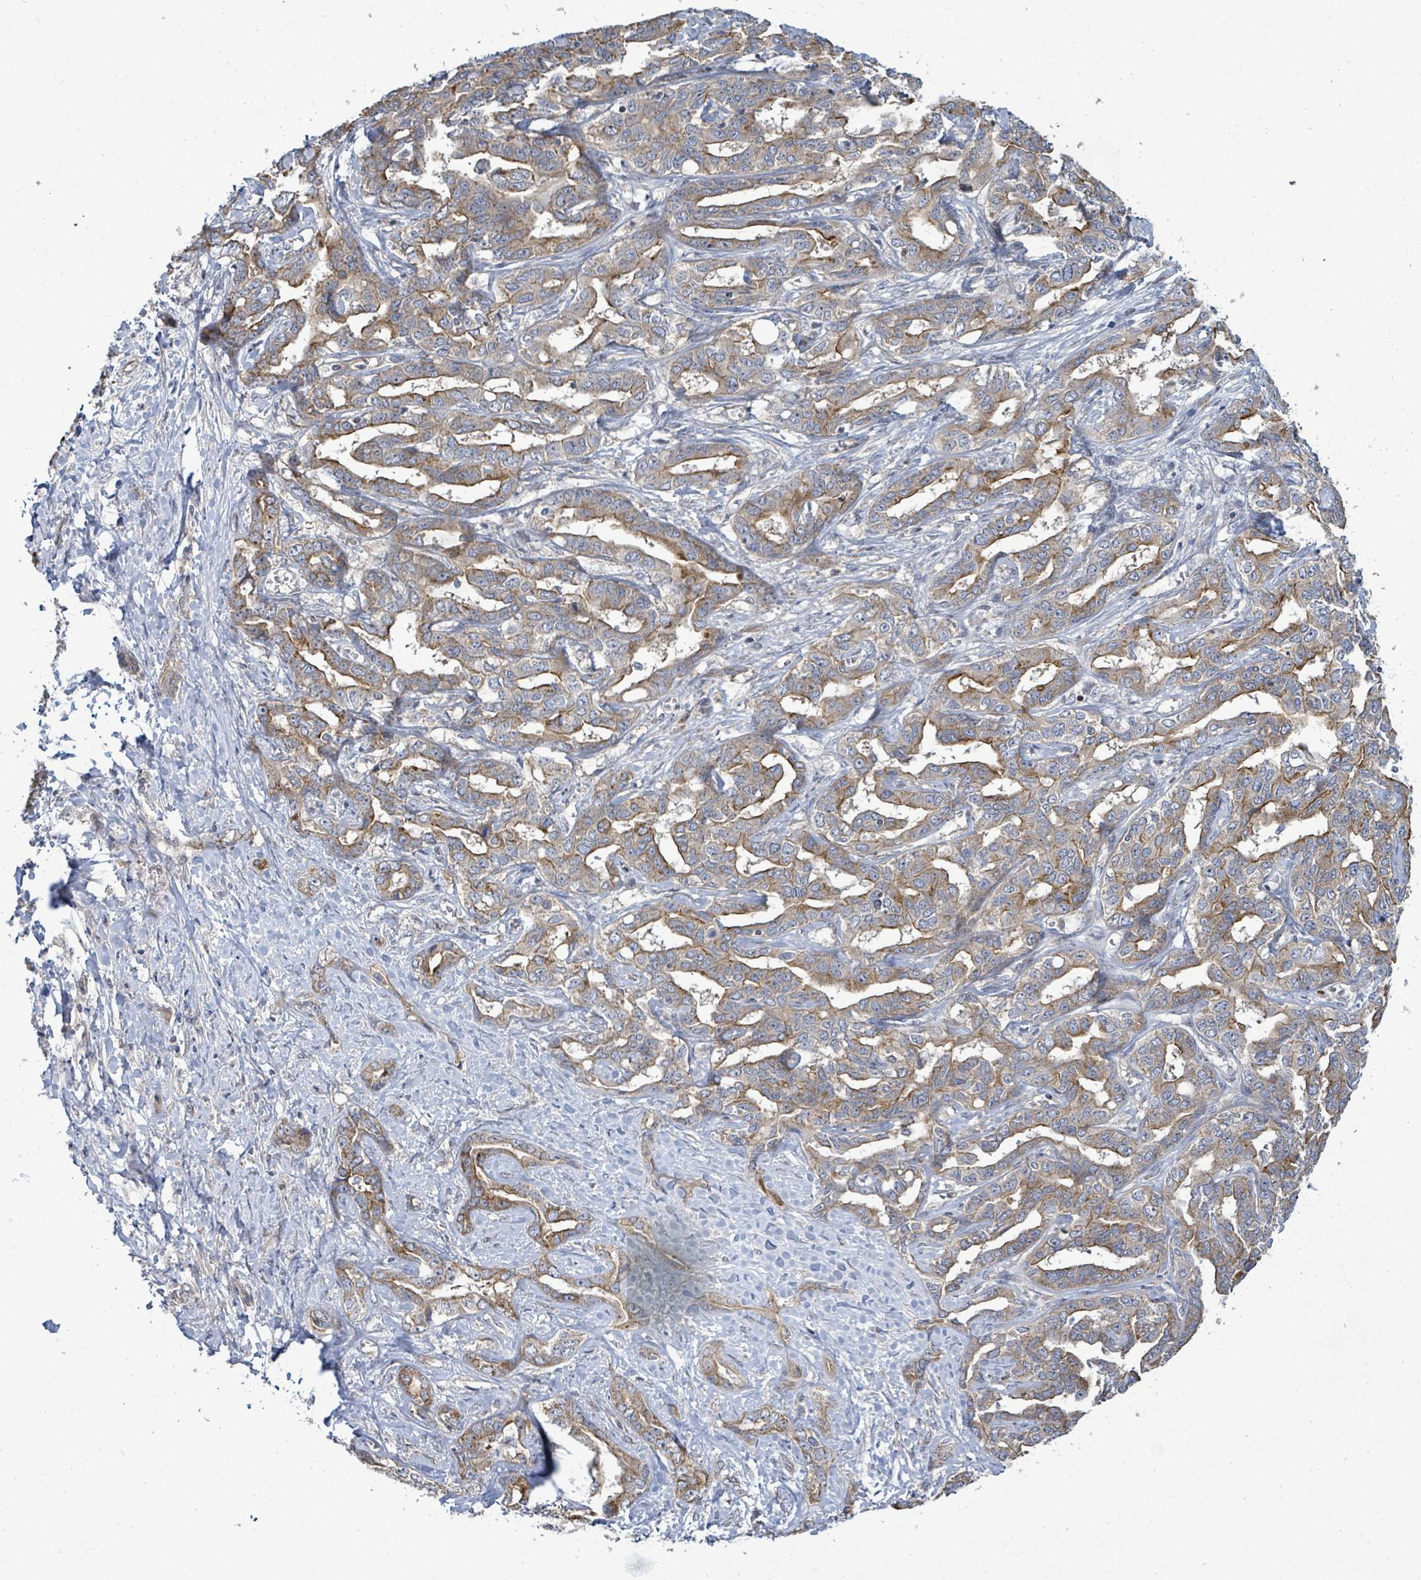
{"staining": {"intensity": "moderate", "quantity": ">75%", "location": "cytoplasmic/membranous"}, "tissue": "liver cancer", "cell_type": "Tumor cells", "image_type": "cancer", "snomed": [{"axis": "morphology", "description": "Cholangiocarcinoma"}, {"axis": "topography", "description": "Liver"}], "caption": "High-power microscopy captured an immunohistochemistry (IHC) image of liver cancer (cholangiocarcinoma), revealing moderate cytoplasmic/membranous expression in about >75% of tumor cells.", "gene": "KBTBD11", "patient": {"sex": "male", "age": 59}}